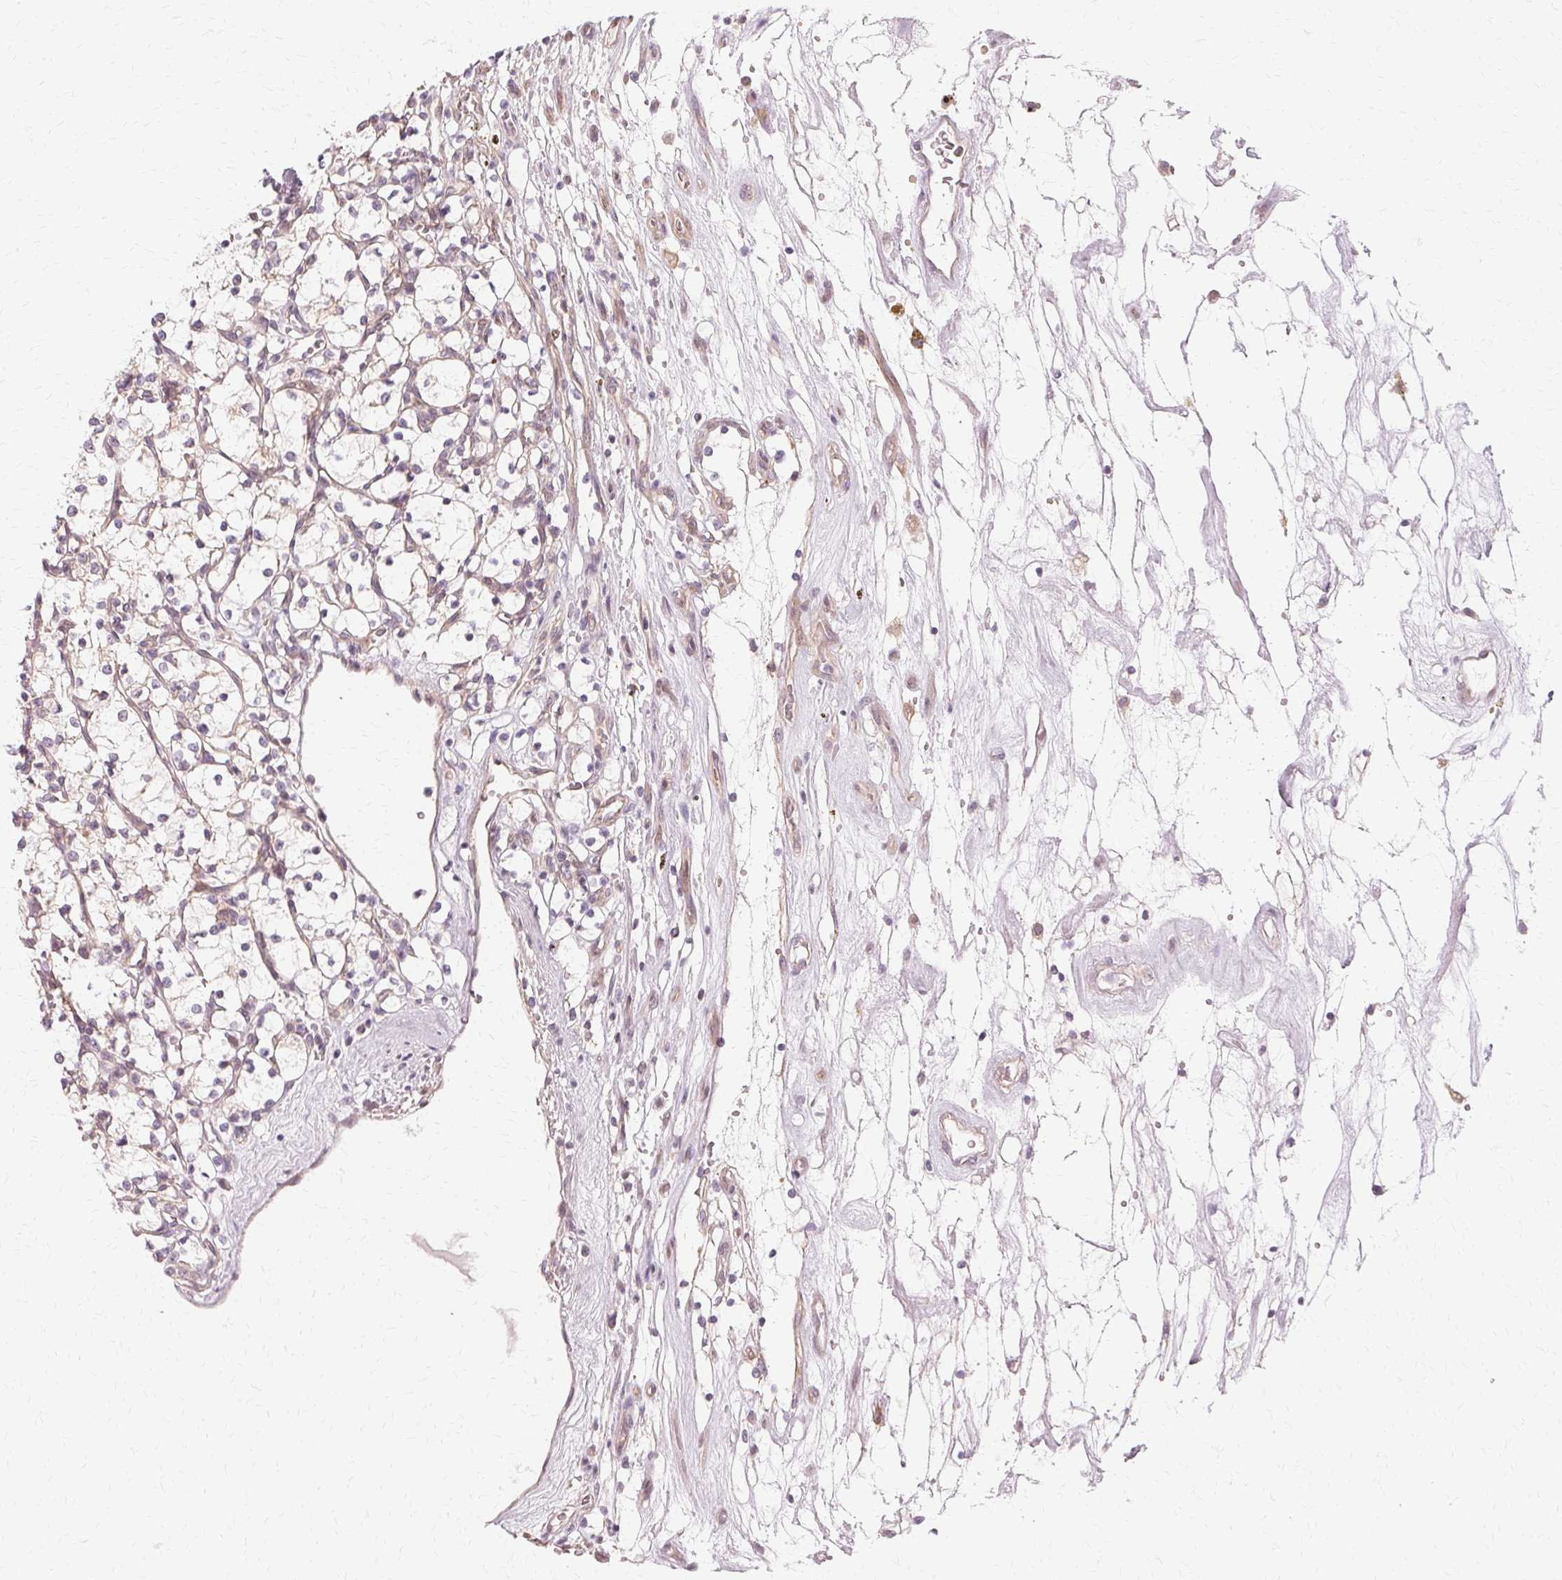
{"staining": {"intensity": "negative", "quantity": "none", "location": "none"}, "tissue": "renal cancer", "cell_type": "Tumor cells", "image_type": "cancer", "snomed": [{"axis": "morphology", "description": "Adenocarcinoma, NOS"}, {"axis": "topography", "description": "Kidney"}], "caption": "There is no significant positivity in tumor cells of adenocarcinoma (renal). (Stains: DAB (3,3'-diaminobenzidine) immunohistochemistry (IHC) with hematoxylin counter stain, Microscopy: brightfield microscopy at high magnification).", "gene": "USP8", "patient": {"sex": "female", "age": 69}}